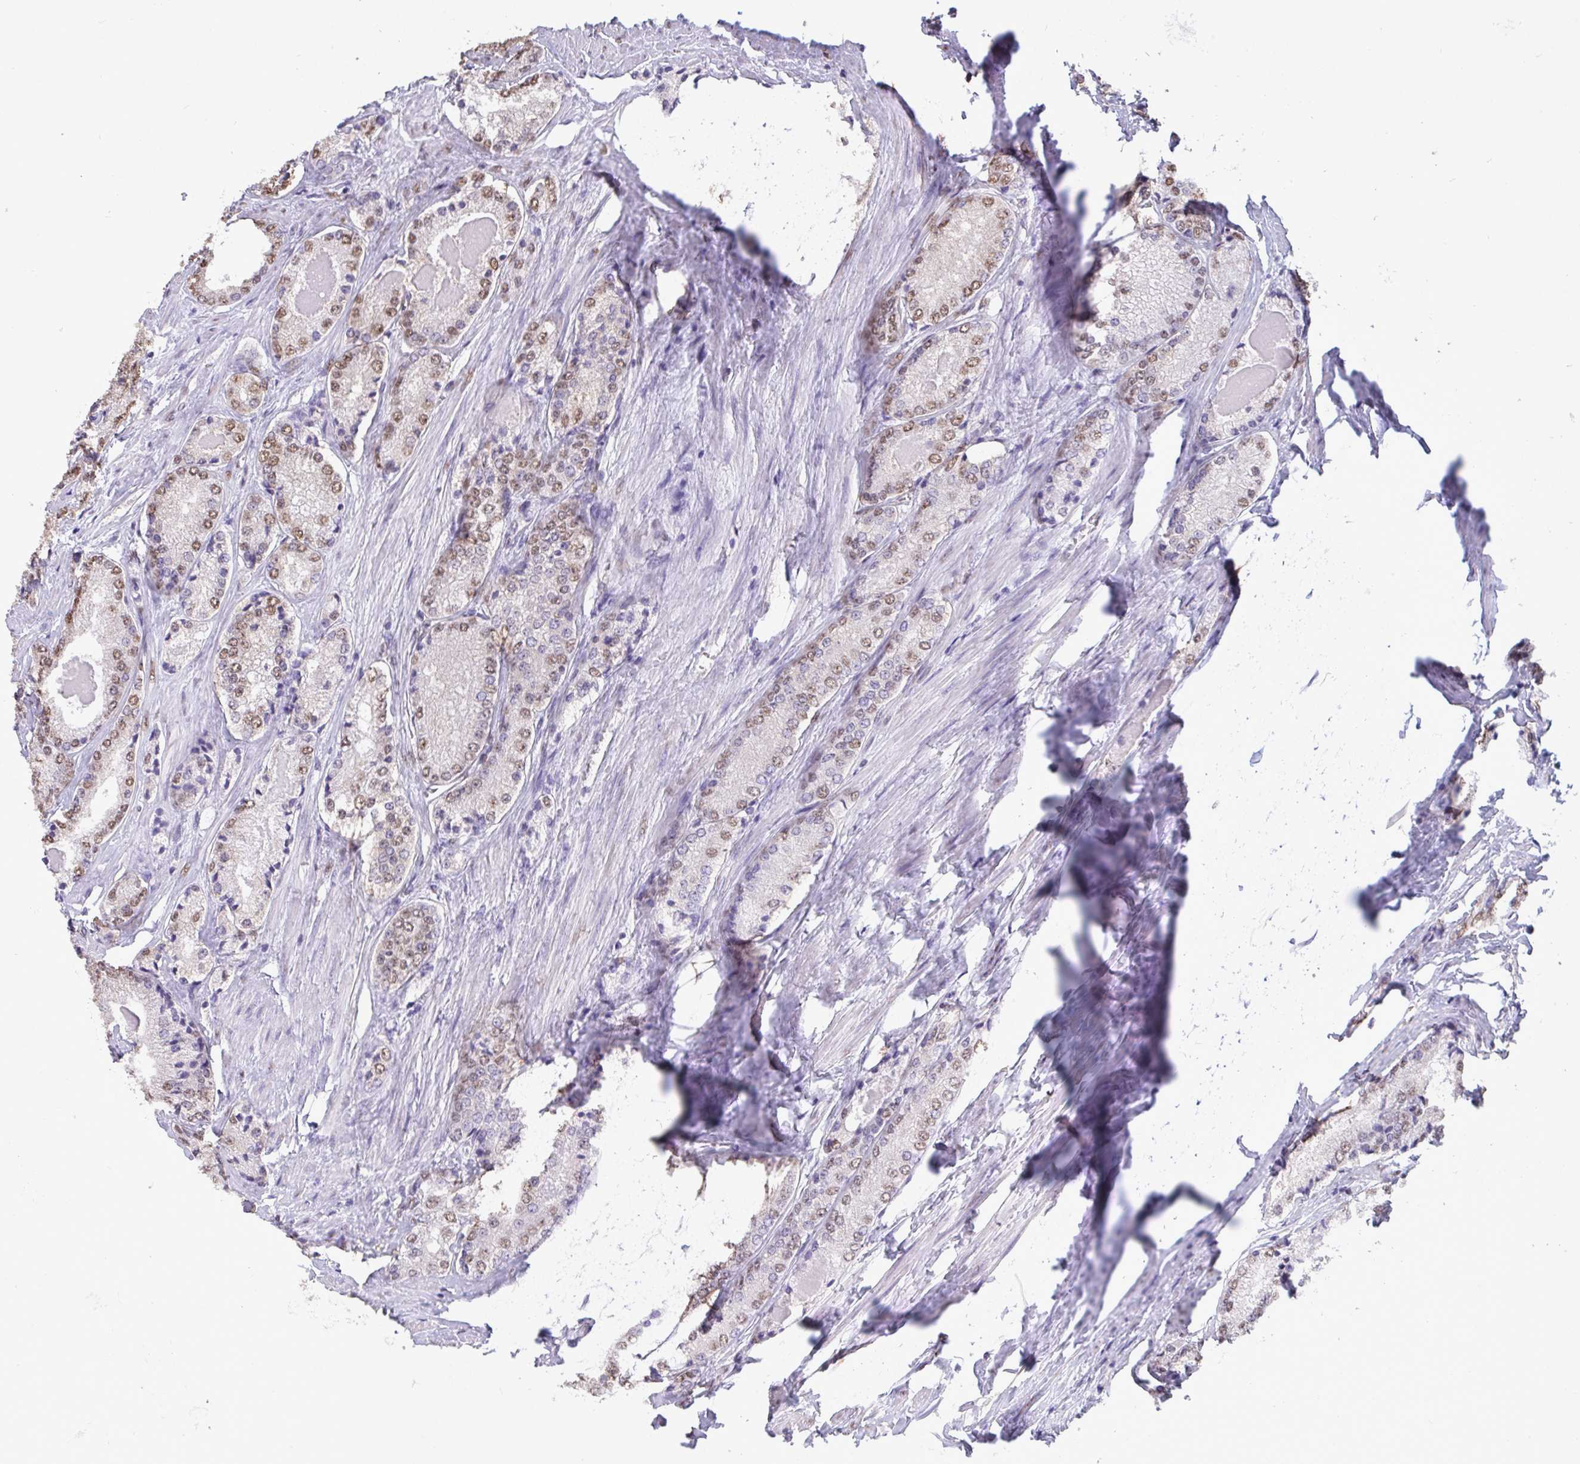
{"staining": {"intensity": "moderate", "quantity": ">75%", "location": "nuclear"}, "tissue": "prostate cancer", "cell_type": "Tumor cells", "image_type": "cancer", "snomed": [{"axis": "morphology", "description": "Adenocarcinoma, NOS"}, {"axis": "morphology", "description": "Adenocarcinoma, Low grade"}, {"axis": "topography", "description": "Prostate"}], "caption": "Immunohistochemical staining of prostate cancer exhibits medium levels of moderate nuclear positivity in about >75% of tumor cells.", "gene": "SEMA6B", "patient": {"sex": "male", "age": 68}}